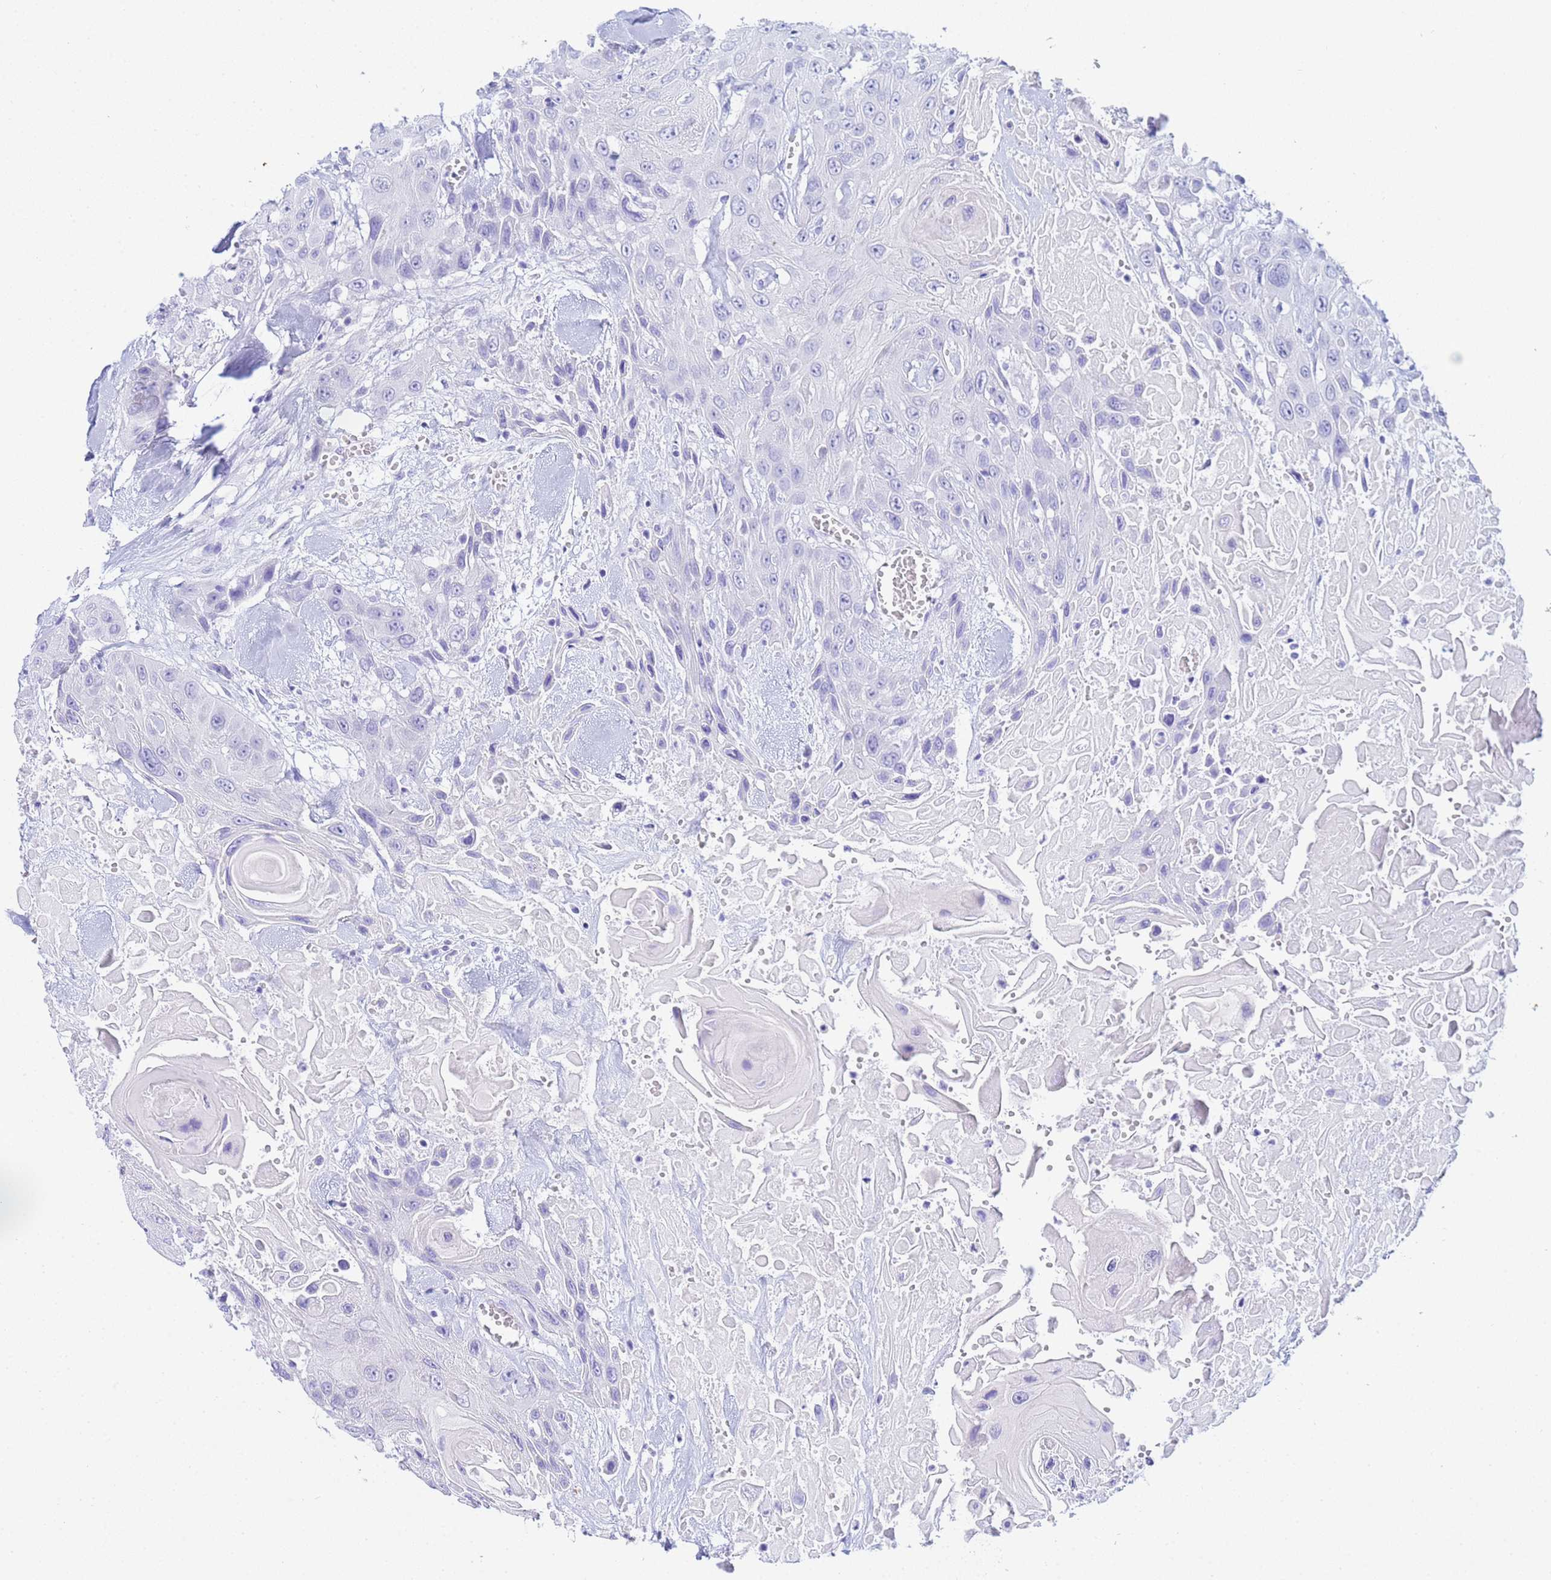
{"staining": {"intensity": "negative", "quantity": "none", "location": "none"}, "tissue": "head and neck cancer", "cell_type": "Tumor cells", "image_type": "cancer", "snomed": [{"axis": "morphology", "description": "Squamous cell carcinoma, NOS"}, {"axis": "topography", "description": "Head-Neck"}], "caption": "Immunohistochemical staining of head and neck cancer displays no significant expression in tumor cells.", "gene": "AQP12A", "patient": {"sex": "male", "age": 81}}